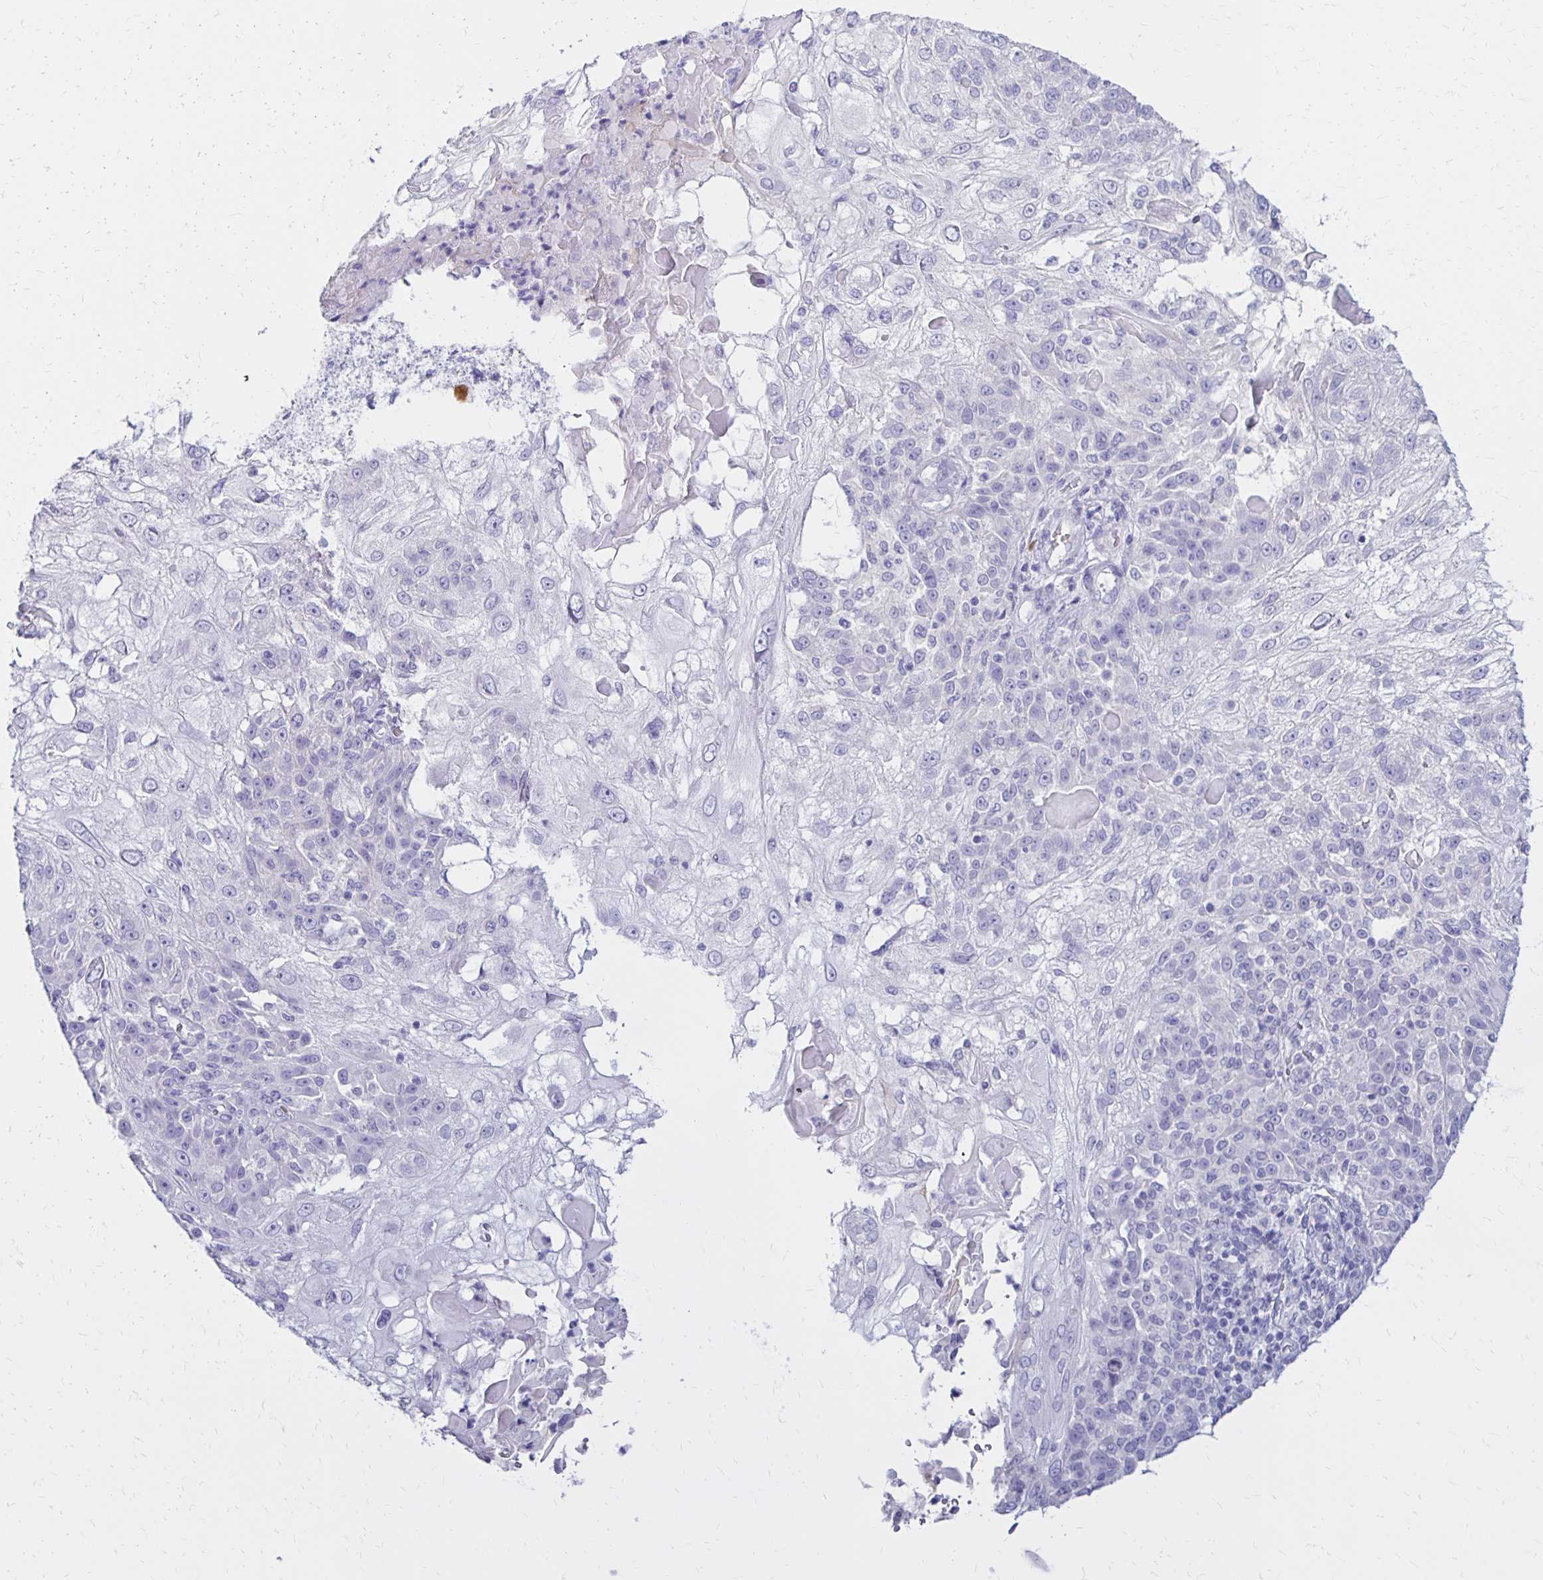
{"staining": {"intensity": "negative", "quantity": "none", "location": "none"}, "tissue": "skin cancer", "cell_type": "Tumor cells", "image_type": "cancer", "snomed": [{"axis": "morphology", "description": "Normal tissue, NOS"}, {"axis": "morphology", "description": "Squamous cell carcinoma, NOS"}, {"axis": "topography", "description": "Skin"}], "caption": "Skin squamous cell carcinoma was stained to show a protein in brown. There is no significant positivity in tumor cells.", "gene": "FNTB", "patient": {"sex": "female", "age": 83}}